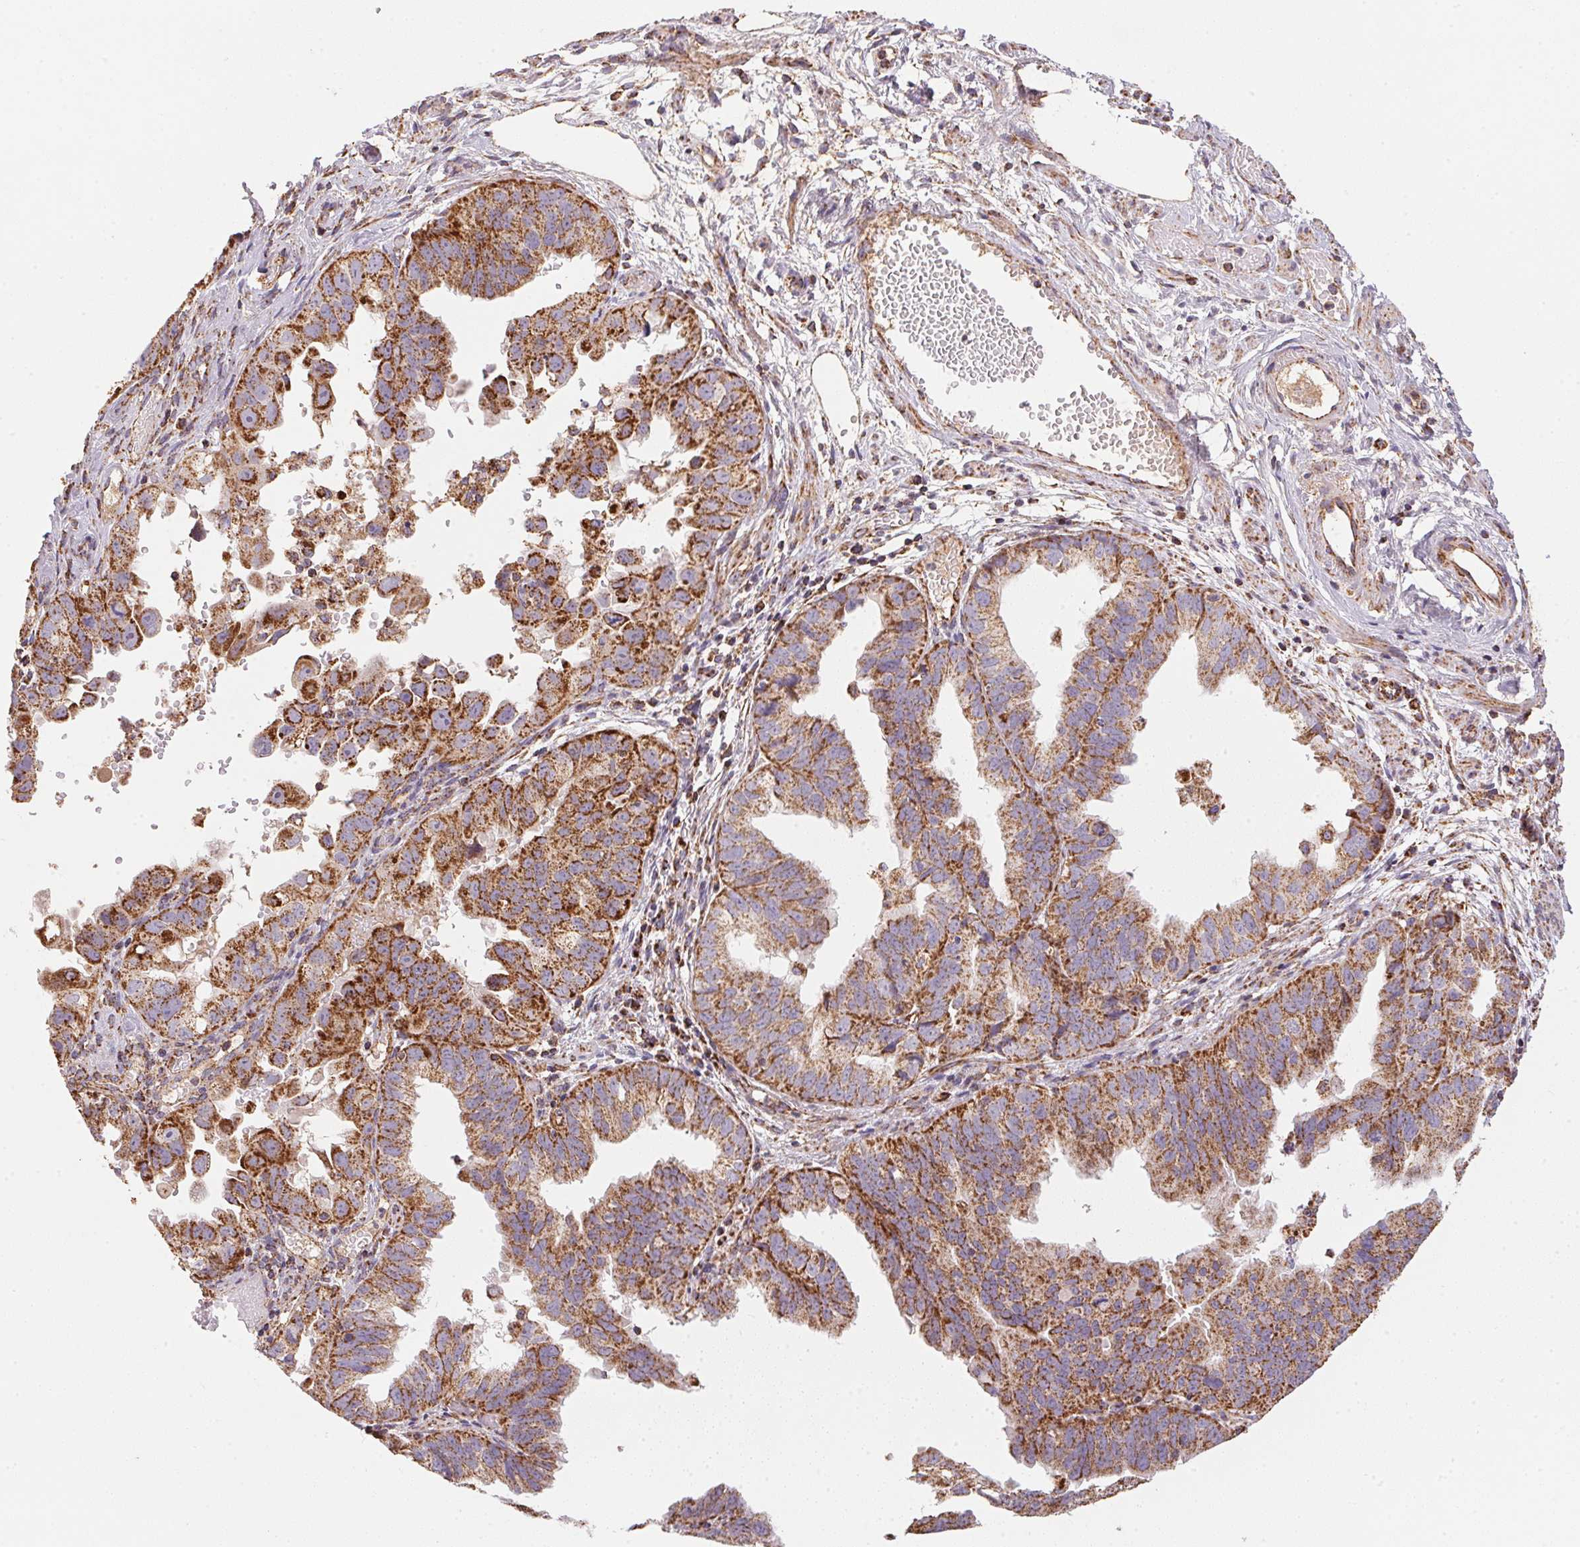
{"staining": {"intensity": "strong", "quantity": ">75%", "location": "cytoplasmic/membranous"}, "tissue": "ovarian cancer", "cell_type": "Tumor cells", "image_type": "cancer", "snomed": [{"axis": "morphology", "description": "Carcinoma, endometroid"}, {"axis": "topography", "description": "Ovary"}], "caption": "Tumor cells exhibit high levels of strong cytoplasmic/membranous staining in approximately >75% of cells in ovarian cancer.", "gene": "NDUFS2", "patient": {"sex": "female", "age": 85}}